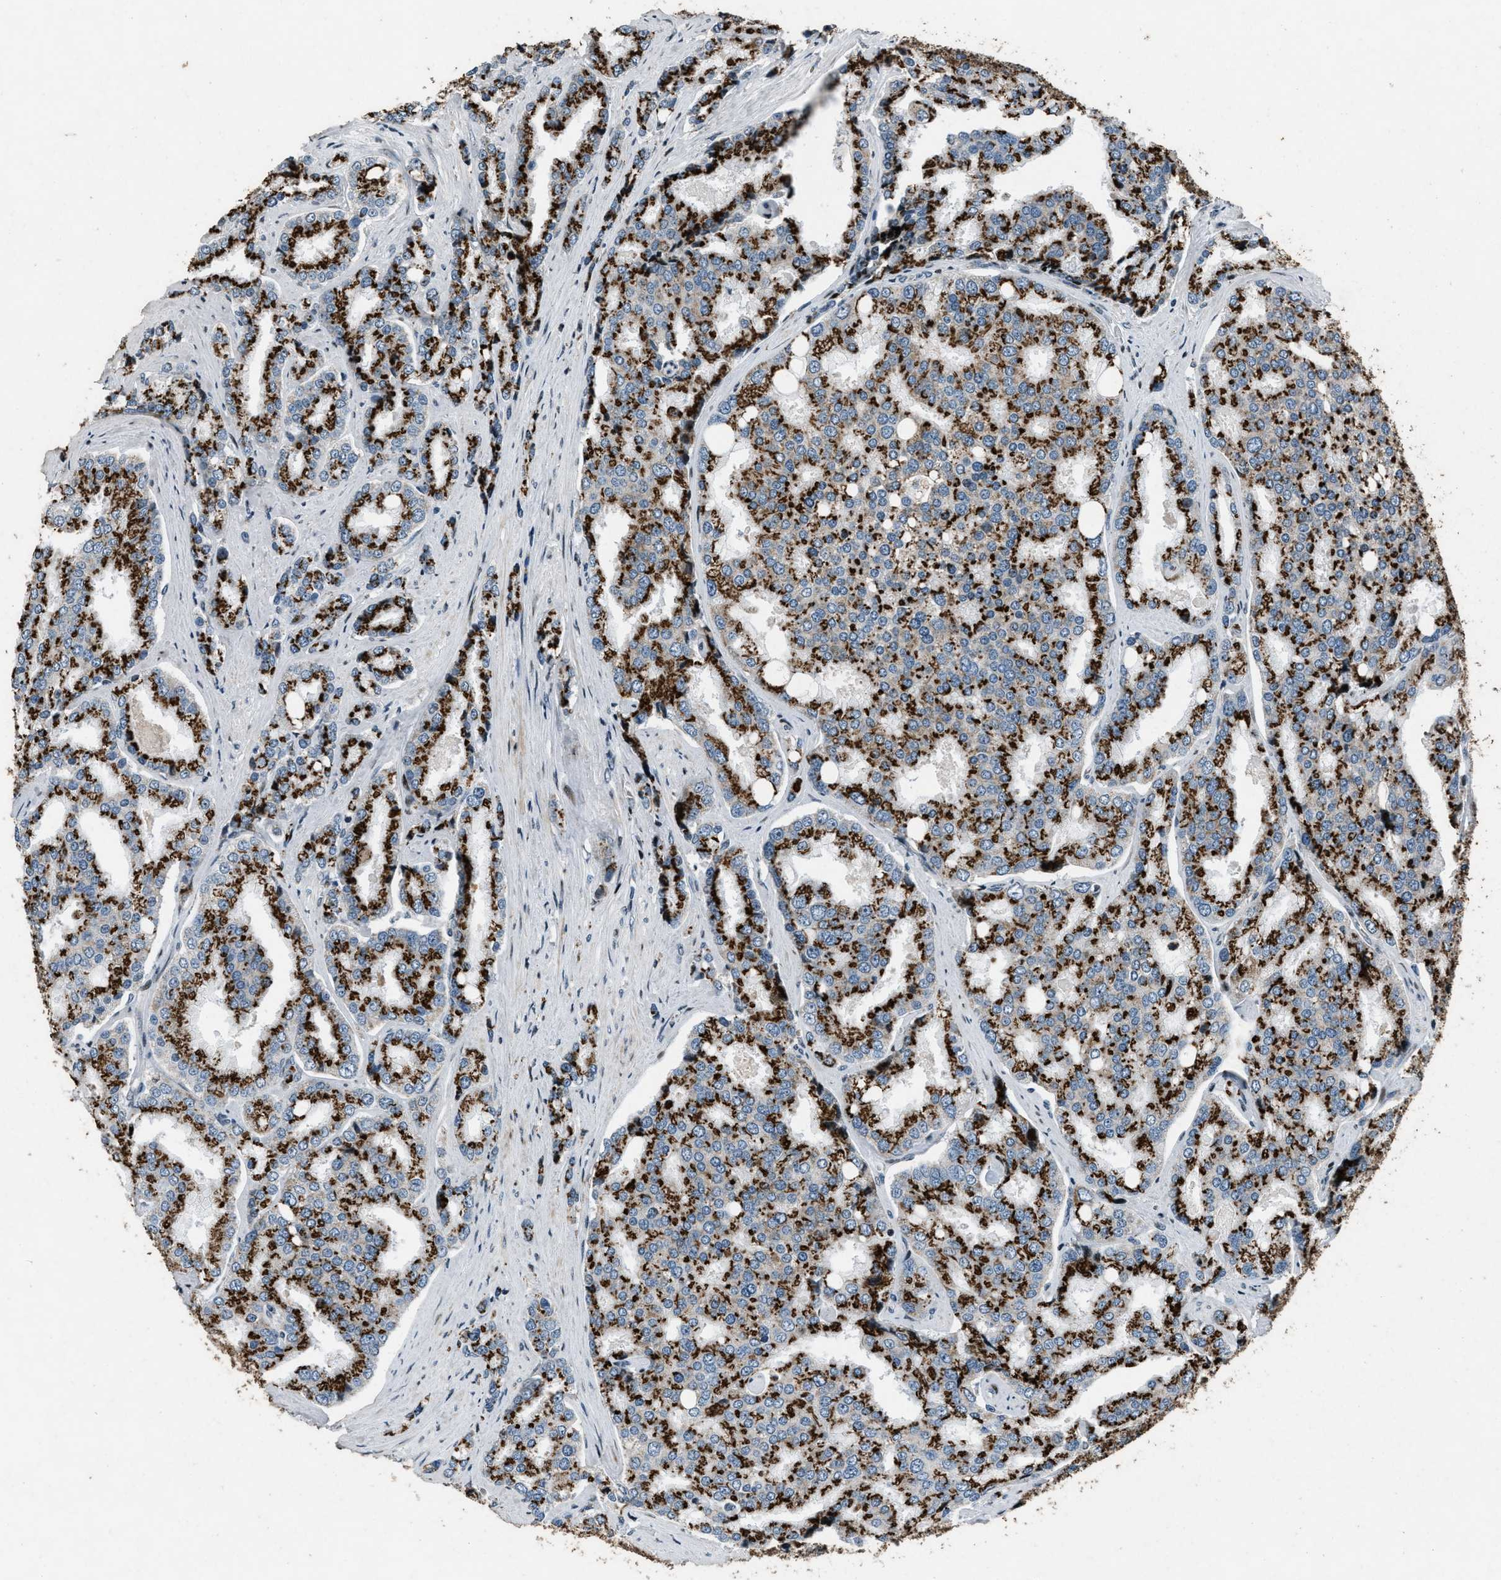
{"staining": {"intensity": "strong", "quantity": ">75%", "location": "cytoplasmic/membranous"}, "tissue": "prostate cancer", "cell_type": "Tumor cells", "image_type": "cancer", "snomed": [{"axis": "morphology", "description": "Adenocarcinoma, High grade"}, {"axis": "topography", "description": "Prostate"}], "caption": "Prostate adenocarcinoma (high-grade) was stained to show a protein in brown. There is high levels of strong cytoplasmic/membranous staining in about >75% of tumor cells.", "gene": "GPC6", "patient": {"sex": "male", "age": 50}}